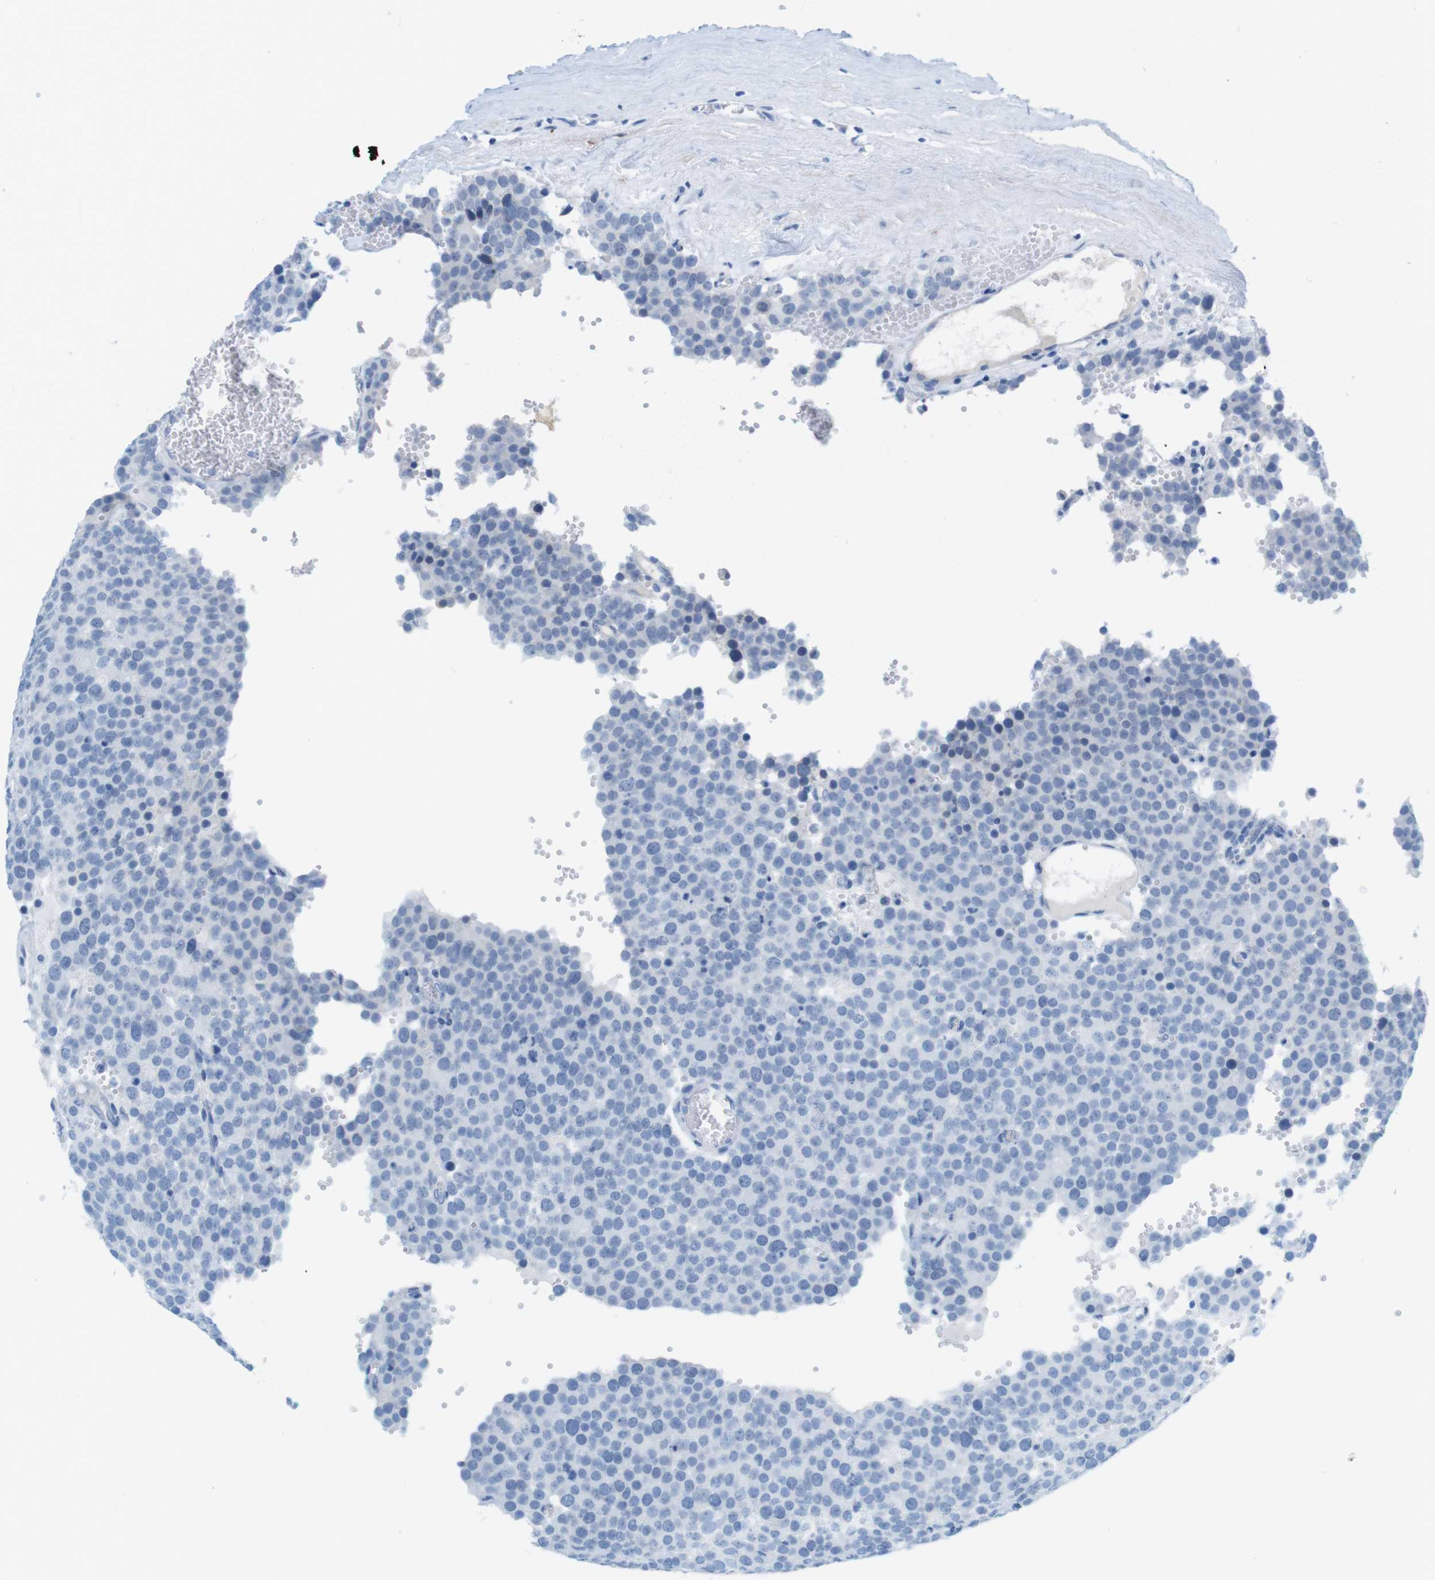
{"staining": {"intensity": "negative", "quantity": "none", "location": "none"}, "tissue": "testis cancer", "cell_type": "Tumor cells", "image_type": "cancer", "snomed": [{"axis": "morphology", "description": "Normal tissue, NOS"}, {"axis": "morphology", "description": "Seminoma, NOS"}, {"axis": "topography", "description": "Testis"}], "caption": "There is no significant positivity in tumor cells of testis seminoma.", "gene": "GAP43", "patient": {"sex": "male", "age": 71}}